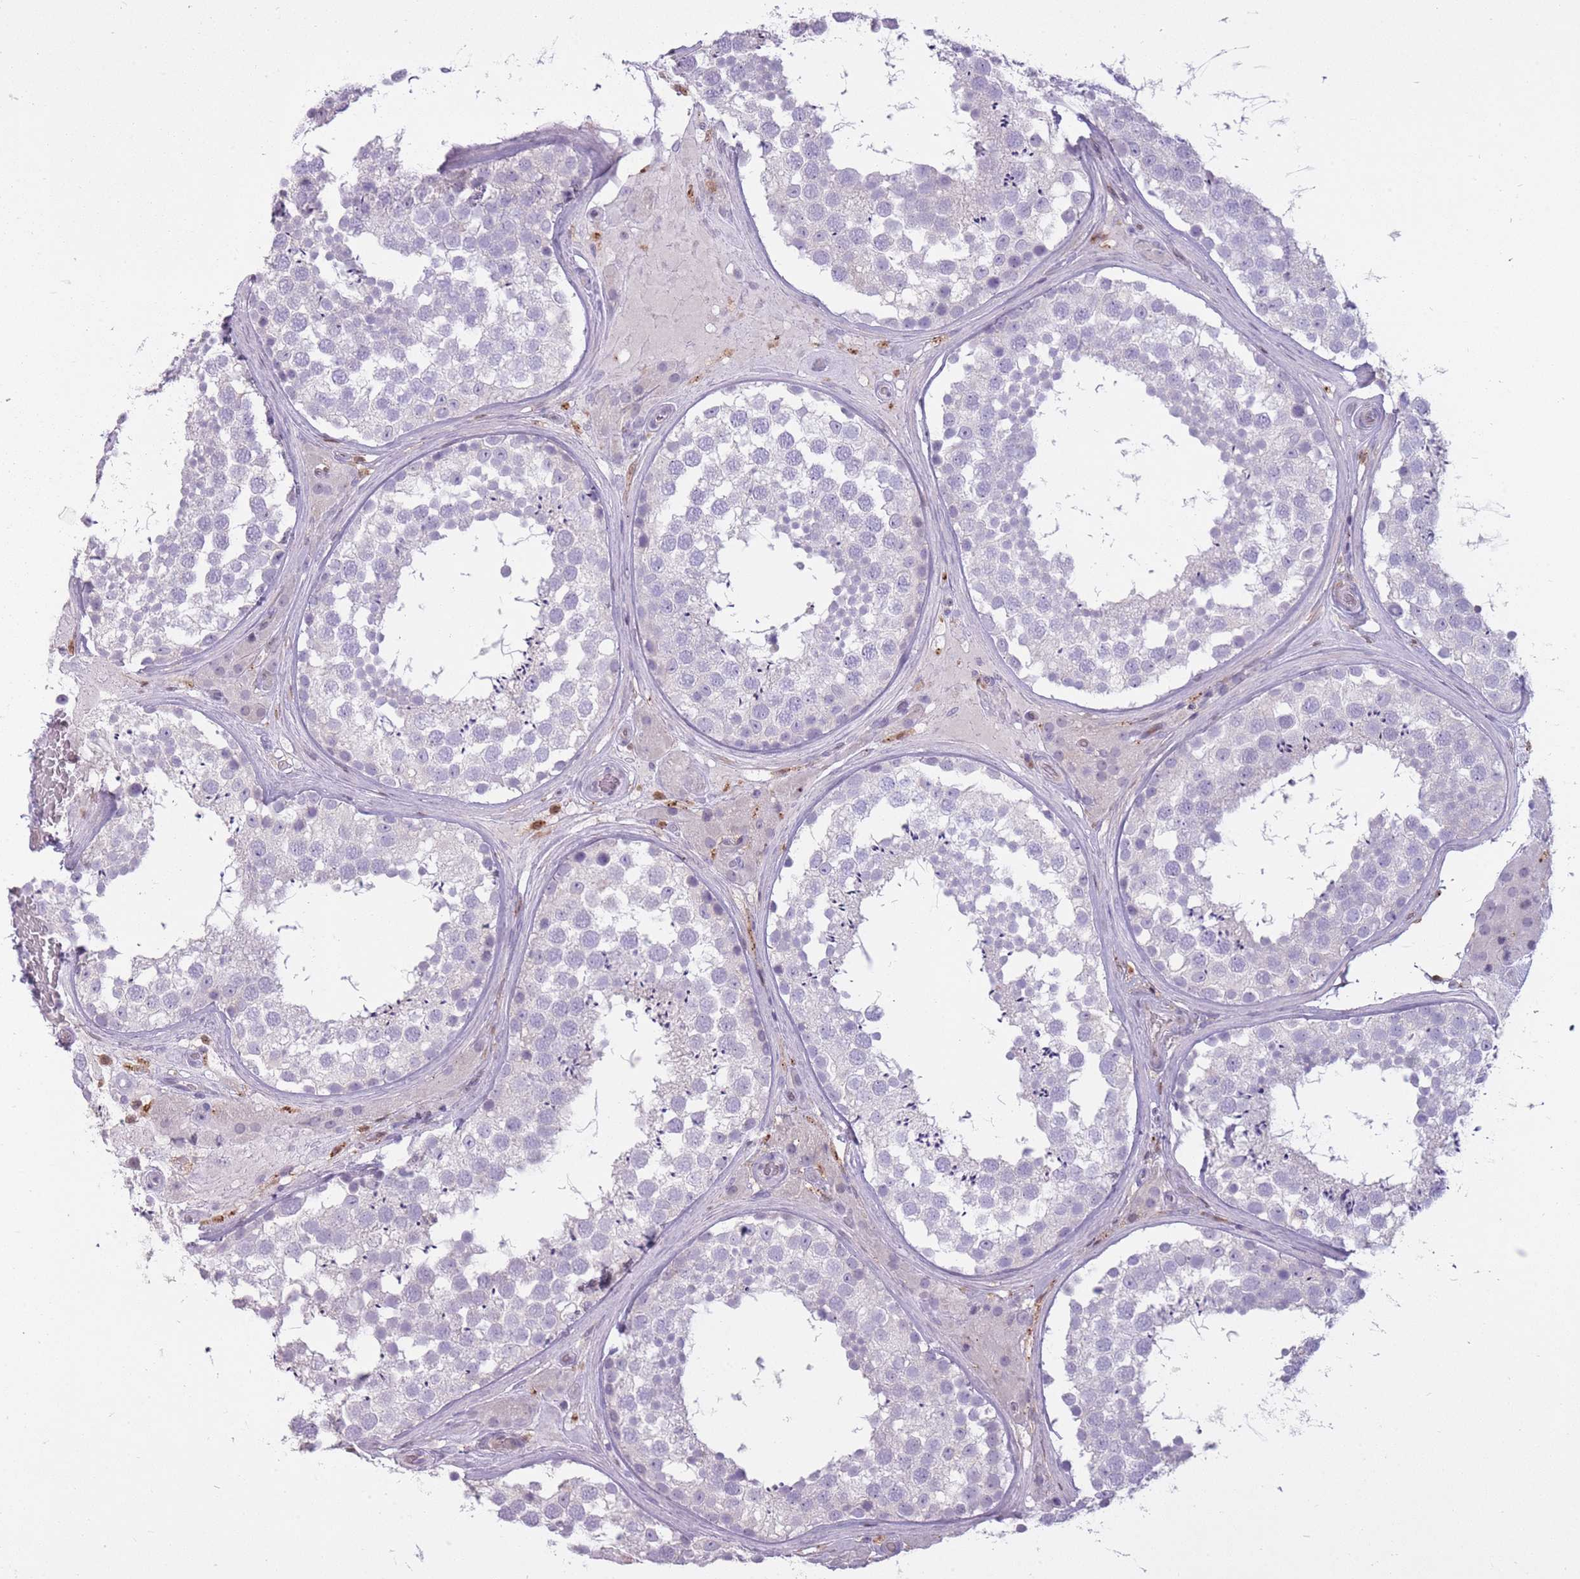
{"staining": {"intensity": "negative", "quantity": "none", "location": "none"}, "tissue": "testis", "cell_type": "Cells in seminiferous ducts", "image_type": "normal", "snomed": [{"axis": "morphology", "description": "Normal tissue, NOS"}, {"axis": "topography", "description": "Testis"}], "caption": "High magnification brightfield microscopy of benign testis stained with DAB (3,3'-diaminobenzidine) (brown) and counterstained with hematoxylin (blue): cells in seminiferous ducts show no significant expression.", "gene": "LGALS9B", "patient": {"sex": "male", "age": 46}}